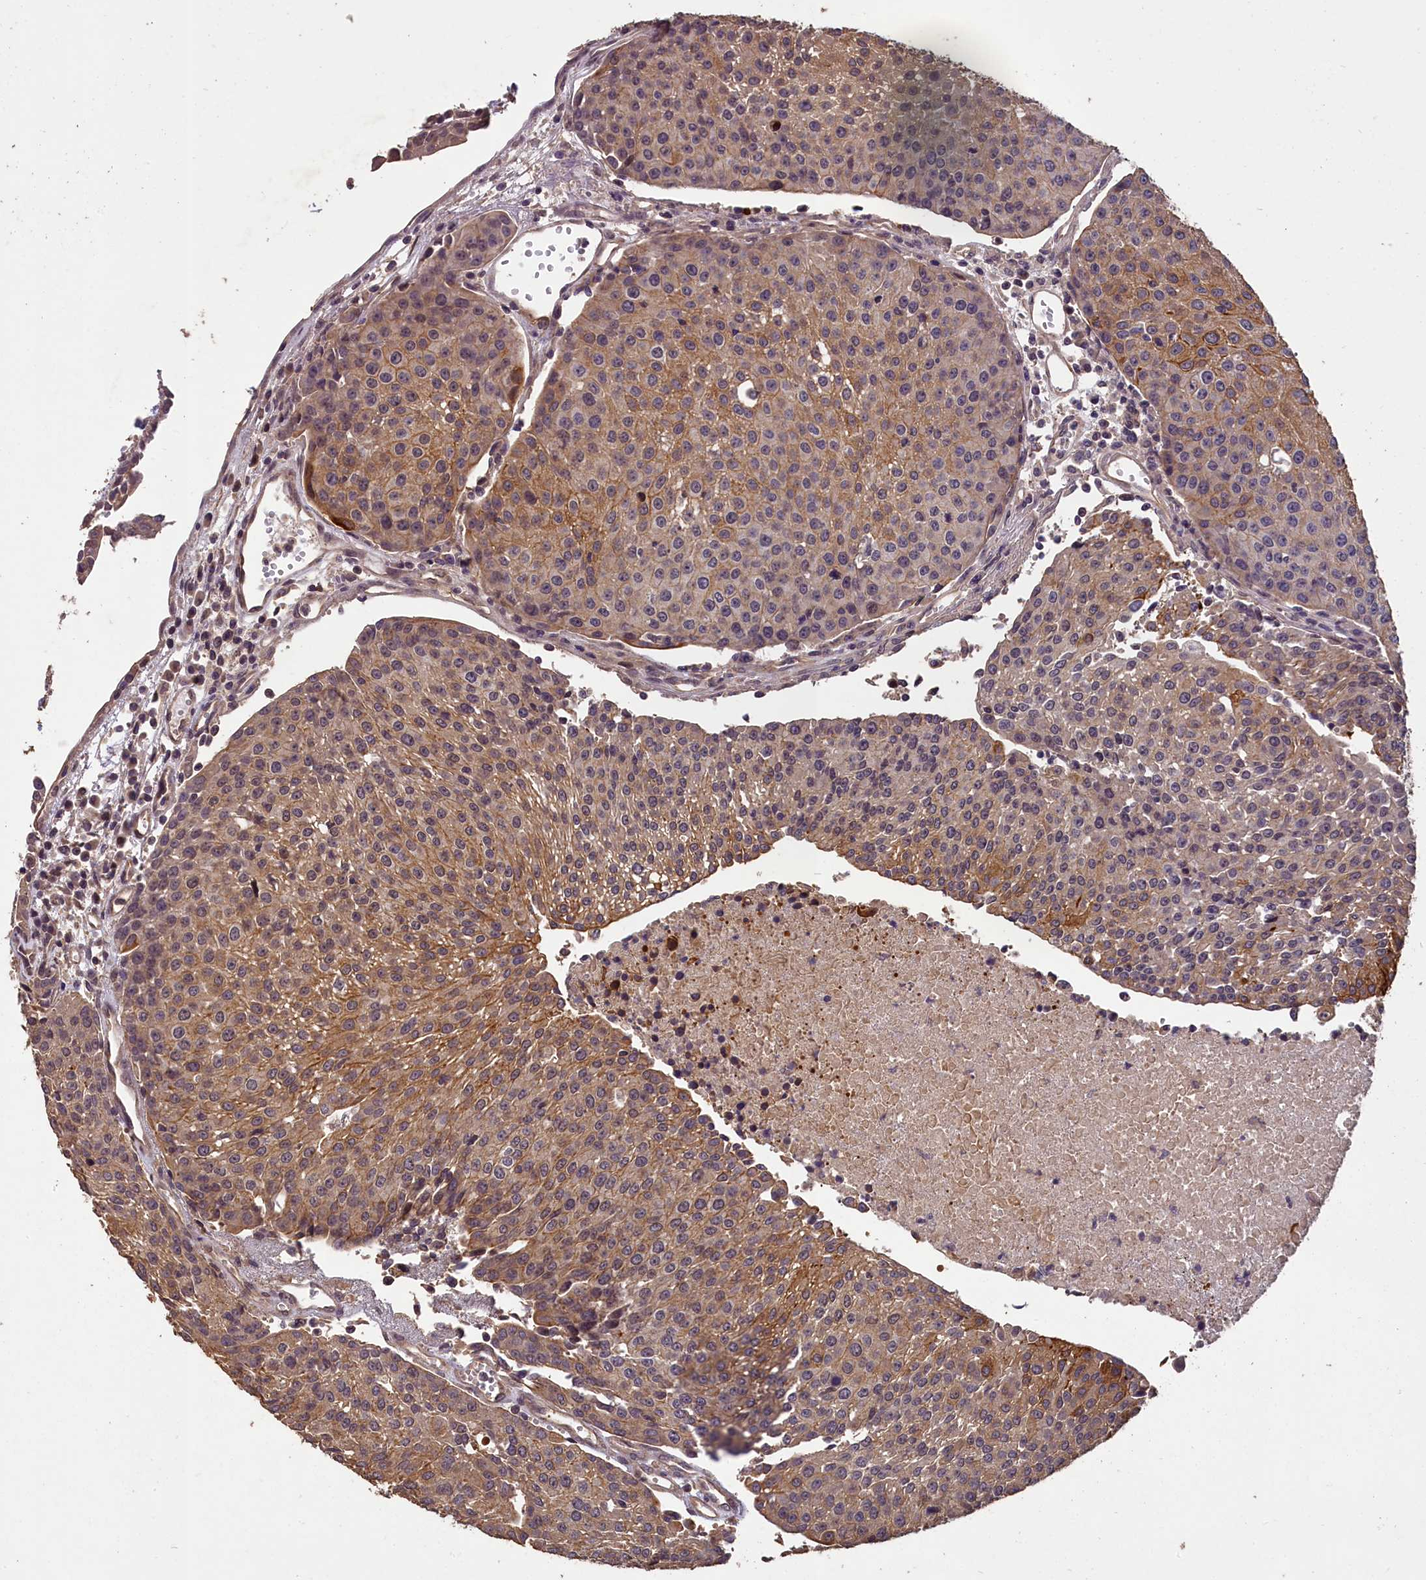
{"staining": {"intensity": "moderate", "quantity": "25%-75%", "location": "cytoplasmic/membranous"}, "tissue": "urothelial cancer", "cell_type": "Tumor cells", "image_type": "cancer", "snomed": [{"axis": "morphology", "description": "Urothelial carcinoma, High grade"}, {"axis": "topography", "description": "Urinary bladder"}], "caption": "Immunohistochemistry histopathology image of neoplastic tissue: human high-grade urothelial carcinoma stained using IHC exhibits medium levels of moderate protein expression localized specifically in the cytoplasmic/membranous of tumor cells, appearing as a cytoplasmic/membranous brown color.", "gene": "CHD9", "patient": {"sex": "female", "age": 85}}